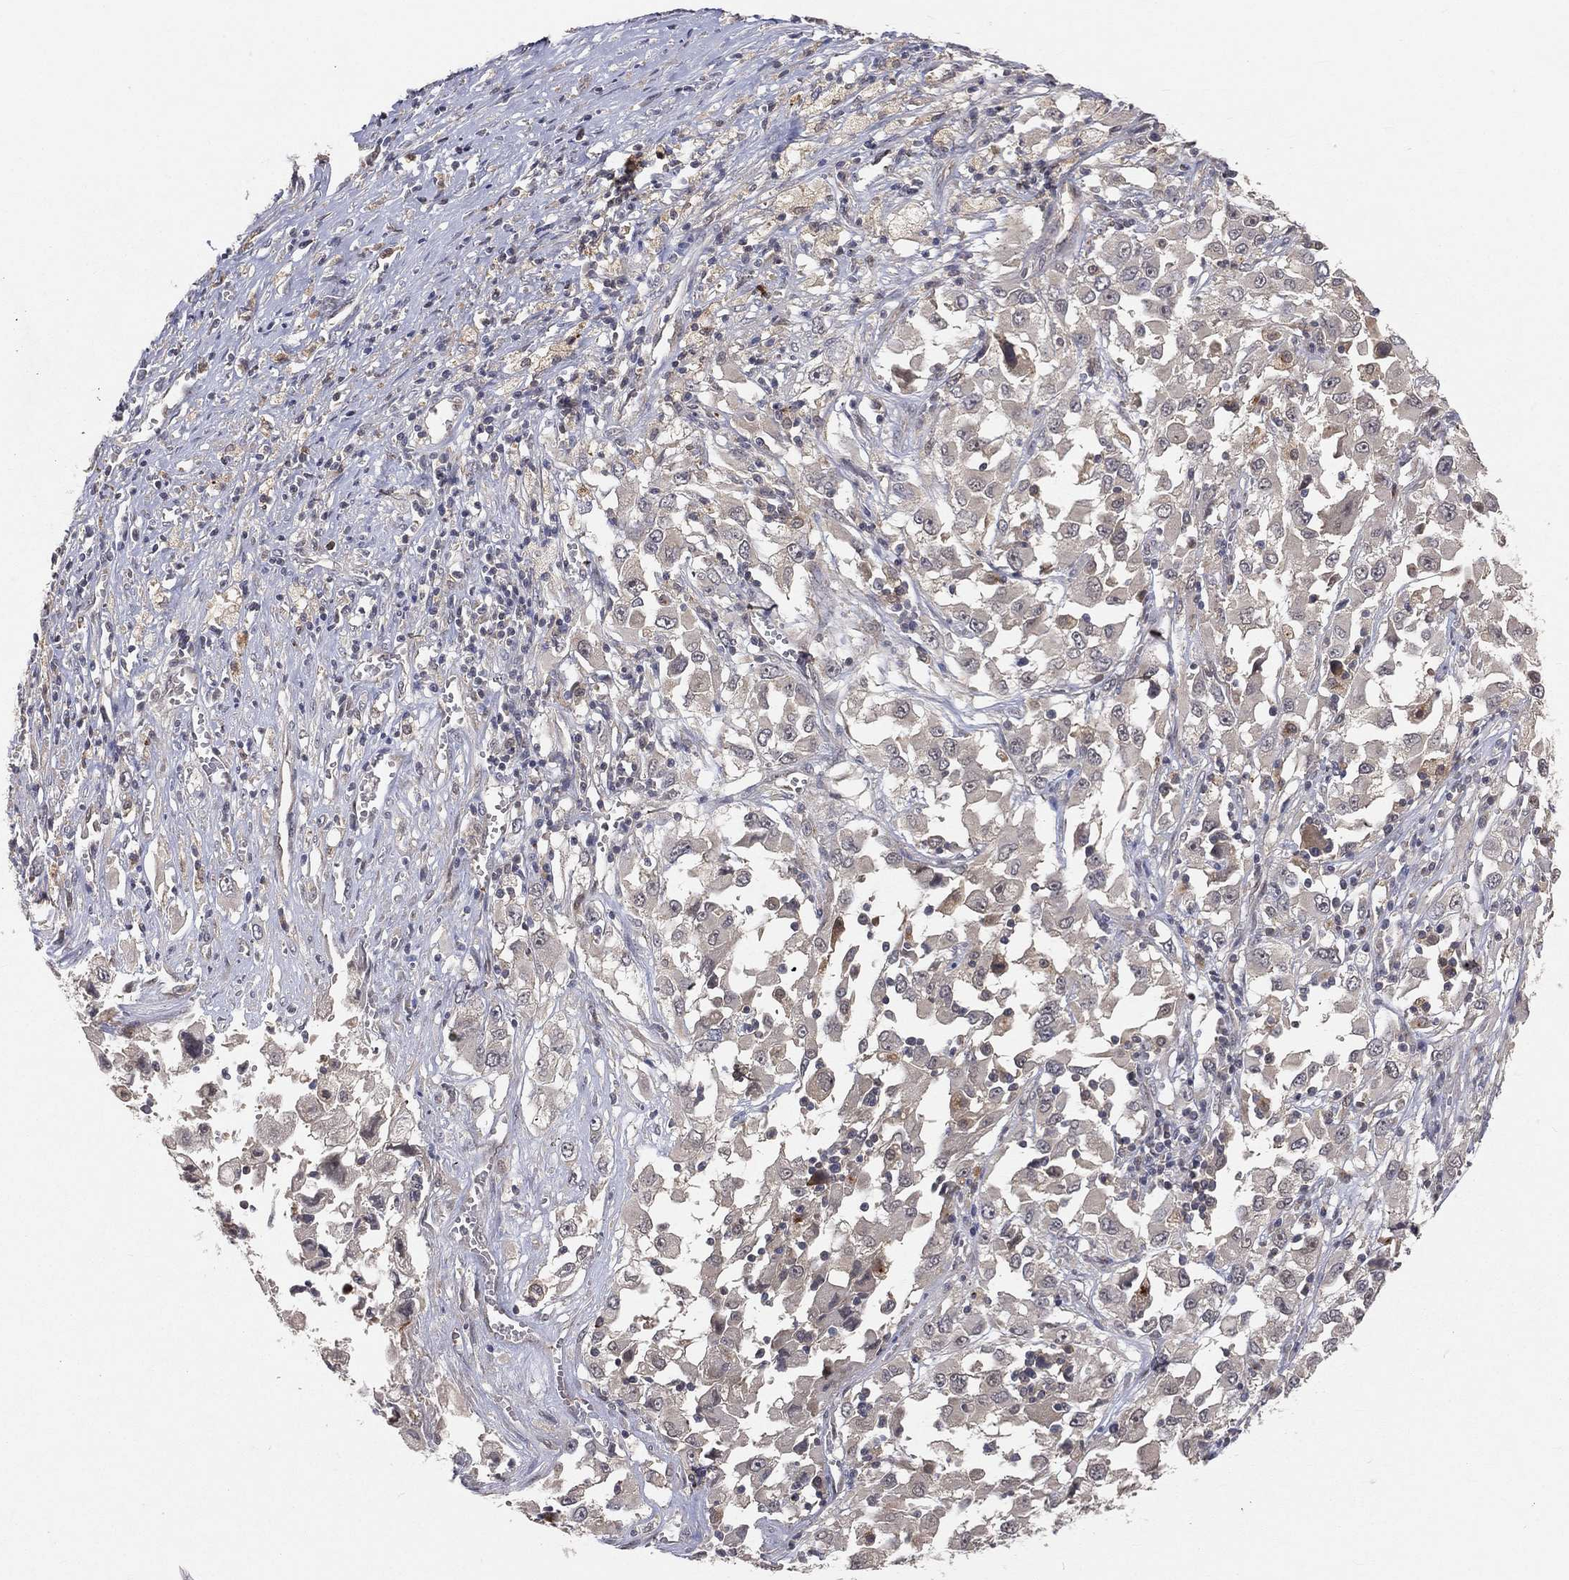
{"staining": {"intensity": "negative", "quantity": "none", "location": "none"}, "tissue": "melanoma", "cell_type": "Tumor cells", "image_type": "cancer", "snomed": [{"axis": "morphology", "description": "Malignant melanoma, Metastatic site"}, {"axis": "topography", "description": "Soft tissue"}], "caption": "Immunohistochemical staining of melanoma demonstrates no significant positivity in tumor cells.", "gene": "MAPK1", "patient": {"sex": "male", "age": 50}}